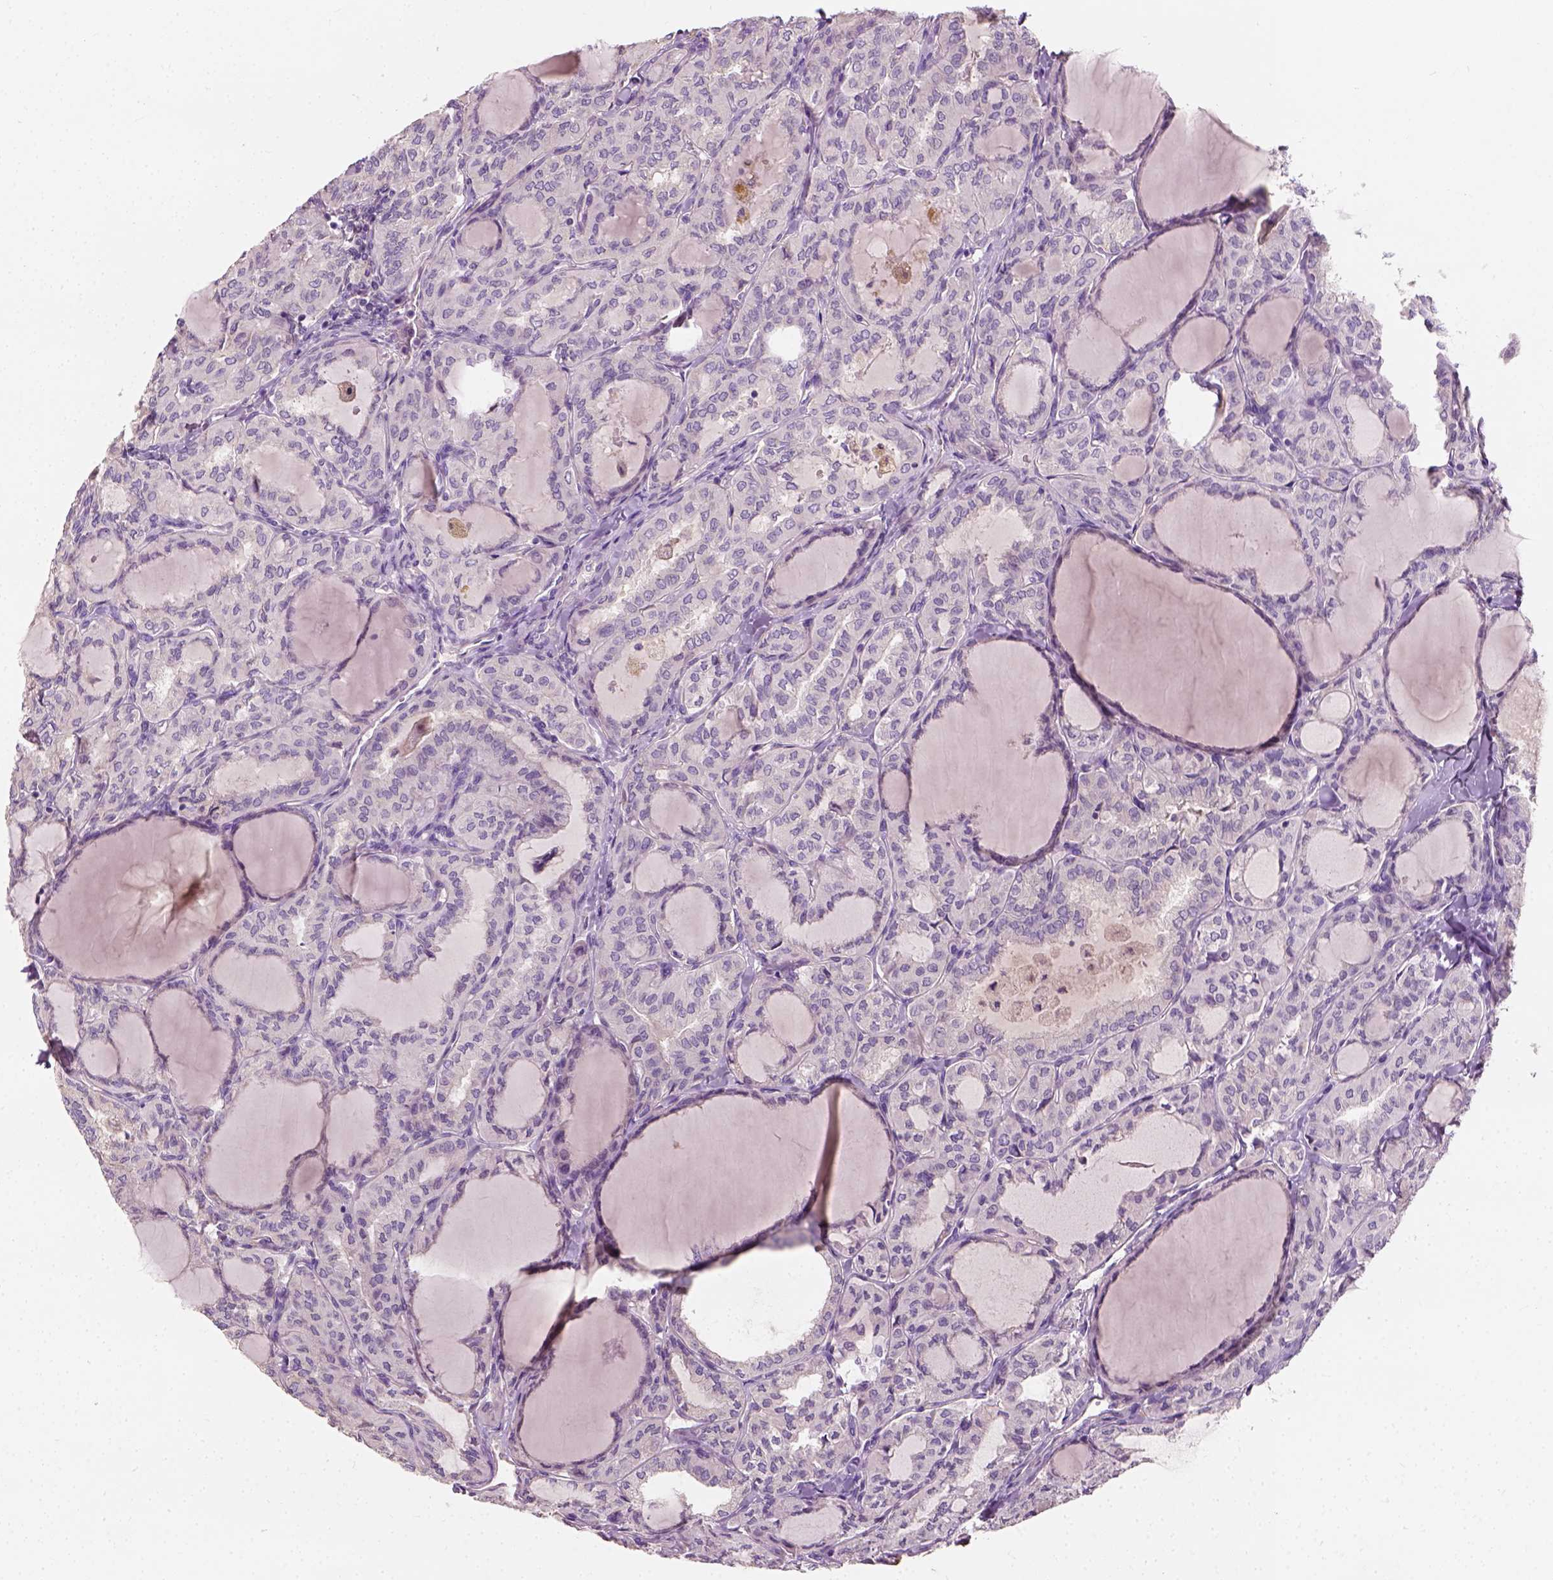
{"staining": {"intensity": "negative", "quantity": "none", "location": "none"}, "tissue": "thyroid cancer", "cell_type": "Tumor cells", "image_type": "cancer", "snomed": [{"axis": "morphology", "description": "Papillary adenocarcinoma, NOS"}, {"axis": "topography", "description": "Thyroid gland"}], "caption": "Tumor cells show no significant protein positivity in thyroid cancer. (DAB immunohistochemistry (IHC) with hematoxylin counter stain).", "gene": "DHCR24", "patient": {"sex": "male", "age": 20}}